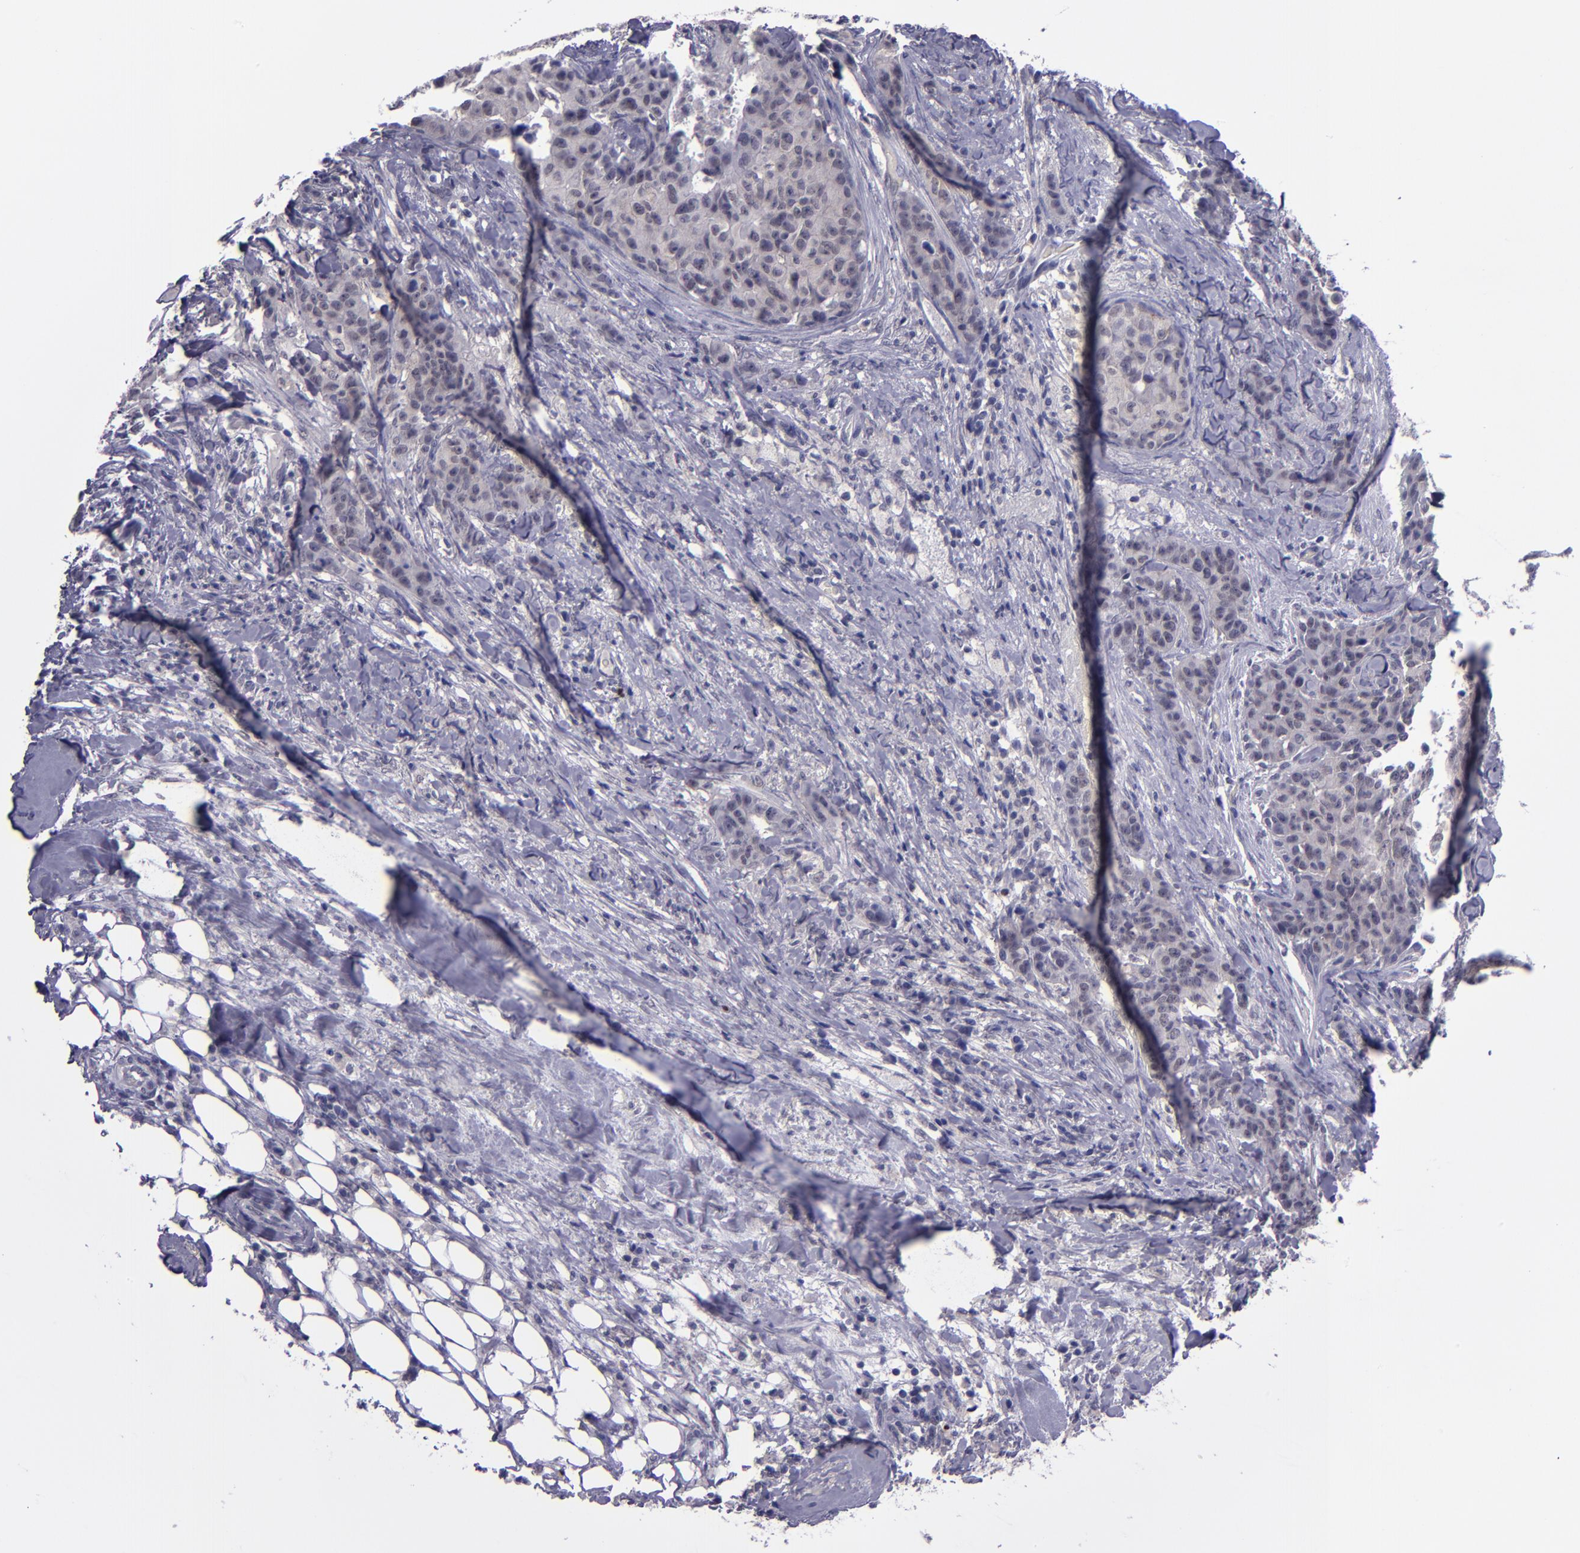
{"staining": {"intensity": "negative", "quantity": "none", "location": "none"}, "tissue": "breast cancer", "cell_type": "Tumor cells", "image_type": "cancer", "snomed": [{"axis": "morphology", "description": "Duct carcinoma"}, {"axis": "topography", "description": "Breast"}], "caption": "The IHC micrograph has no significant positivity in tumor cells of infiltrating ductal carcinoma (breast) tissue.", "gene": "CEBPE", "patient": {"sex": "female", "age": 40}}